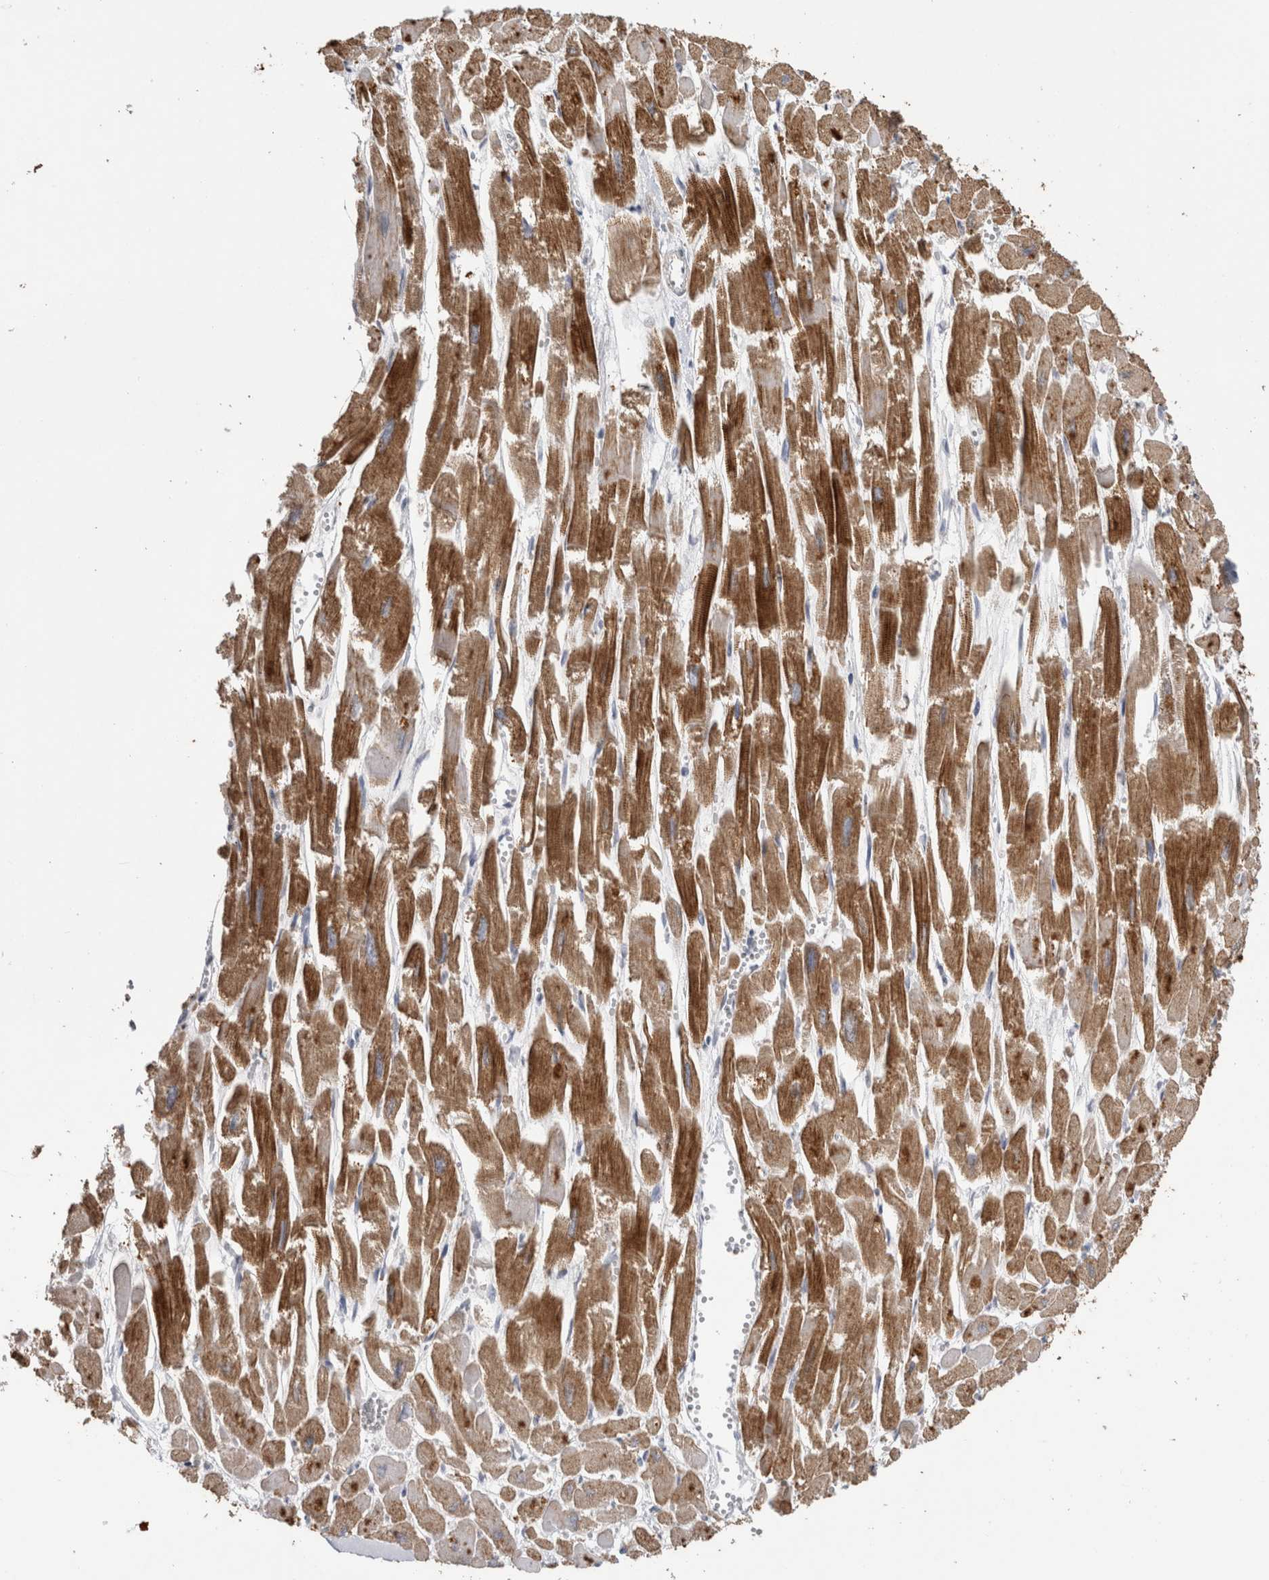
{"staining": {"intensity": "strong", "quantity": "25%-75%", "location": "cytoplasmic/membranous"}, "tissue": "heart muscle", "cell_type": "Cardiomyocytes", "image_type": "normal", "snomed": [{"axis": "morphology", "description": "Normal tissue, NOS"}, {"axis": "topography", "description": "Heart"}], "caption": "This micrograph reveals benign heart muscle stained with immunohistochemistry (IHC) to label a protein in brown. The cytoplasmic/membranous of cardiomyocytes show strong positivity for the protein. Nuclei are counter-stained blue.", "gene": "CNTFR", "patient": {"sex": "male", "age": 54}}